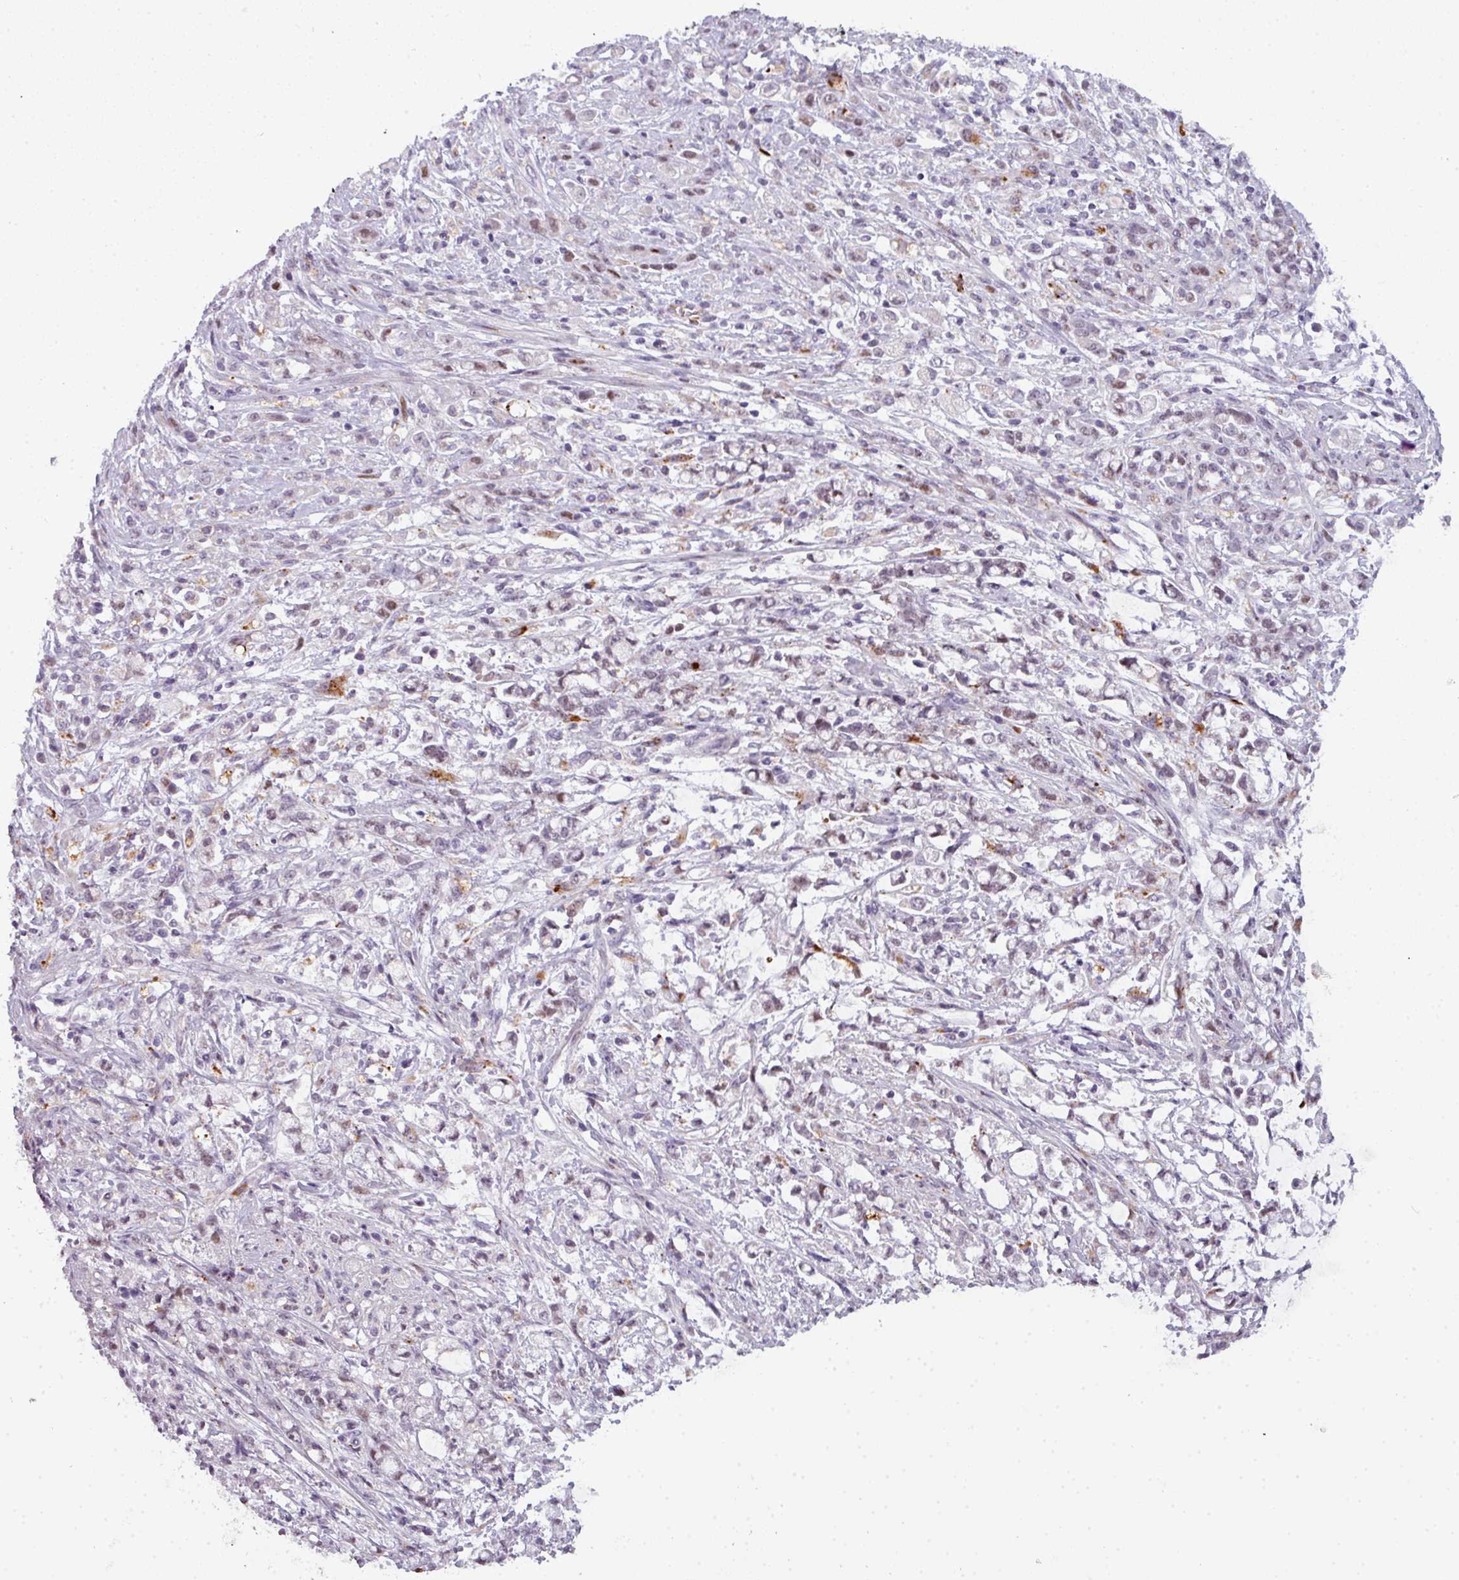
{"staining": {"intensity": "strong", "quantity": "<25%", "location": "nuclear"}, "tissue": "stomach cancer", "cell_type": "Tumor cells", "image_type": "cancer", "snomed": [{"axis": "morphology", "description": "Adenocarcinoma, NOS"}, {"axis": "topography", "description": "Stomach"}], "caption": "This image reveals immunohistochemistry (IHC) staining of human stomach cancer, with medium strong nuclear staining in about <25% of tumor cells.", "gene": "TMEFF1", "patient": {"sex": "female", "age": 60}}